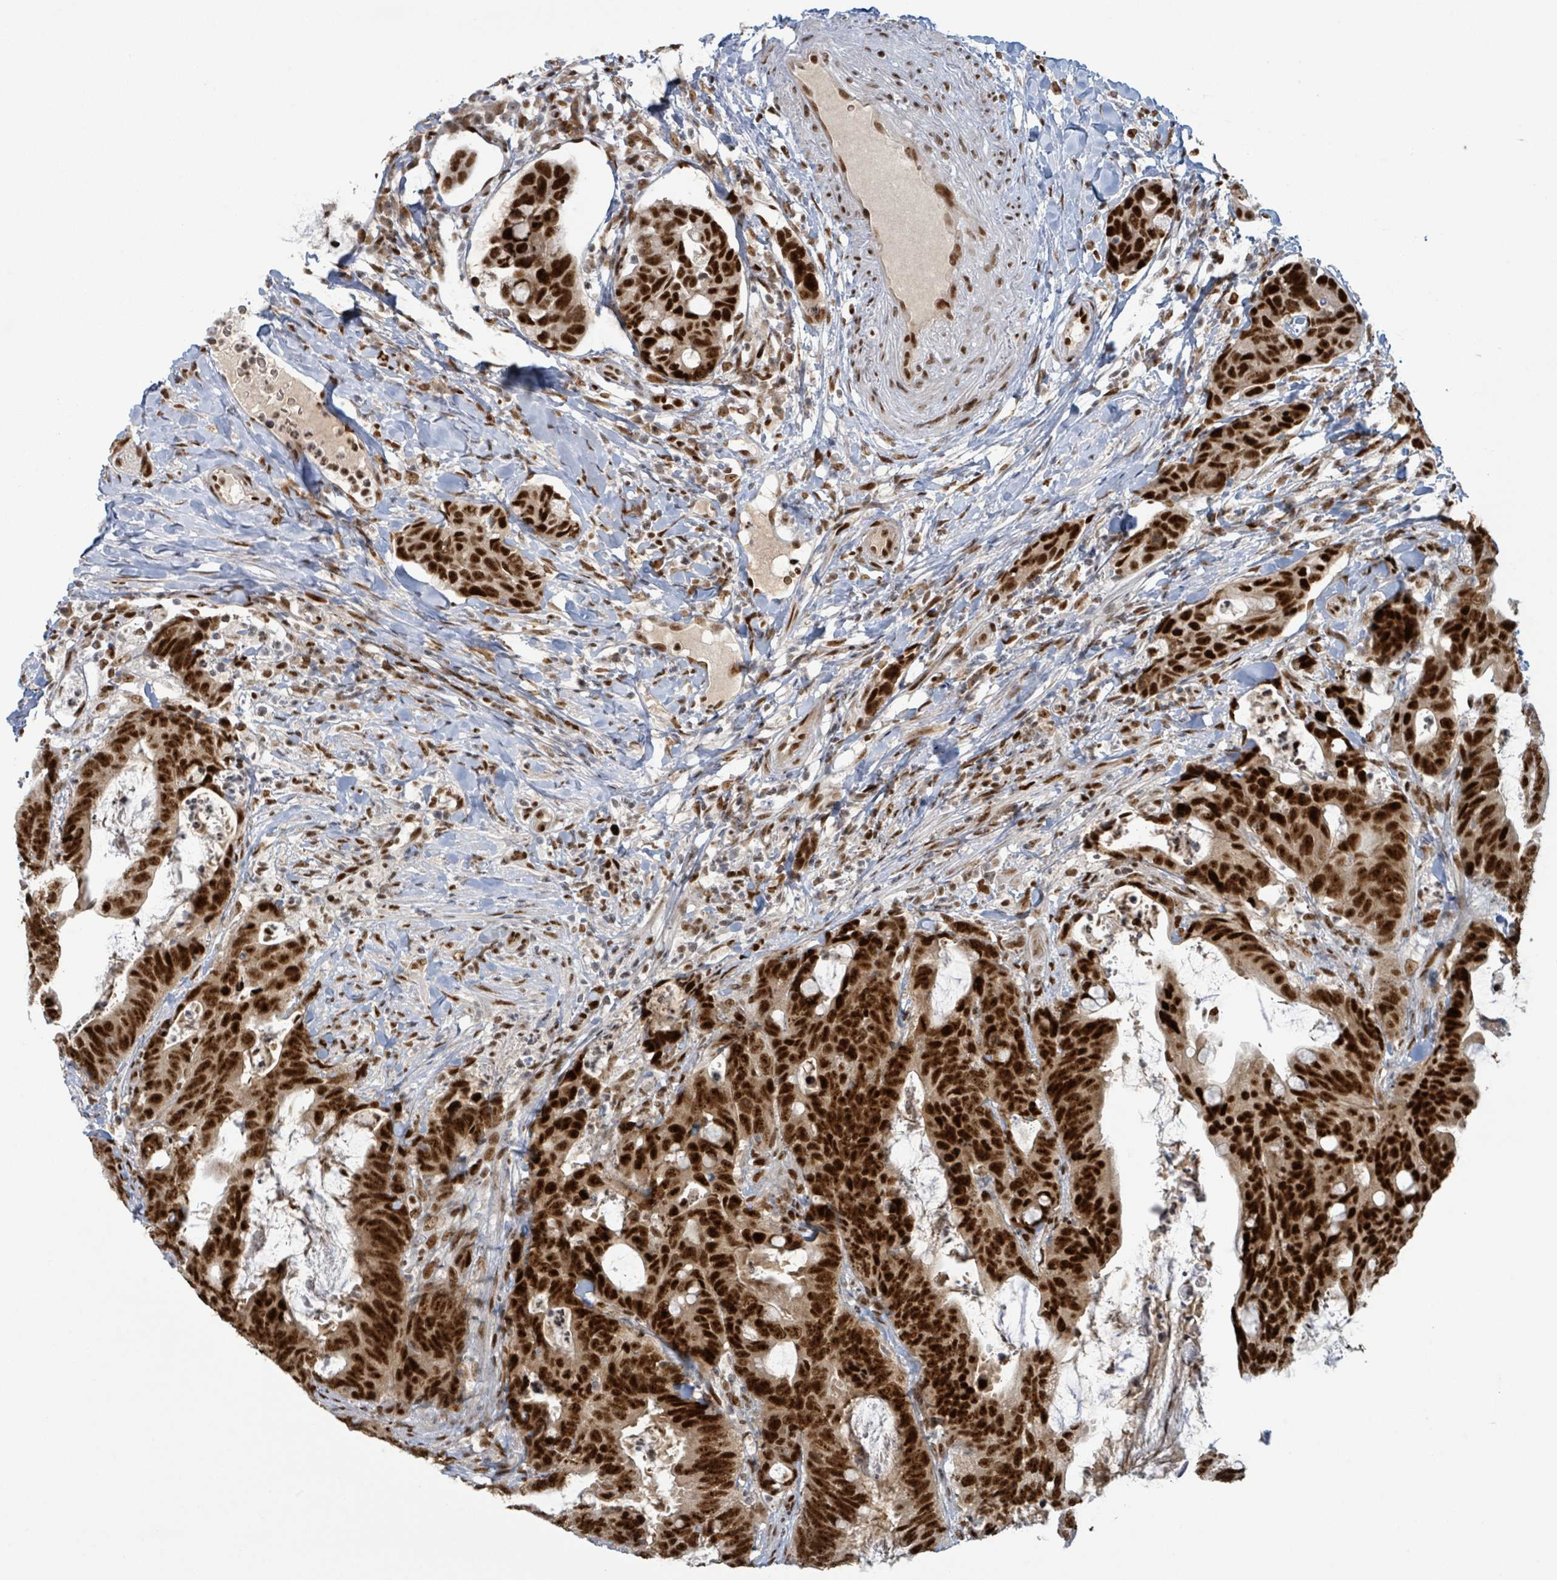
{"staining": {"intensity": "strong", "quantity": ">75%", "location": "nuclear"}, "tissue": "colorectal cancer", "cell_type": "Tumor cells", "image_type": "cancer", "snomed": [{"axis": "morphology", "description": "Adenocarcinoma, NOS"}, {"axis": "topography", "description": "Colon"}], "caption": "A high amount of strong nuclear positivity is identified in about >75% of tumor cells in colorectal cancer (adenocarcinoma) tissue. Immunohistochemistry (ihc) stains the protein of interest in brown and the nuclei are stained blue.", "gene": "KLF3", "patient": {"sex": "female", "age": 82}}